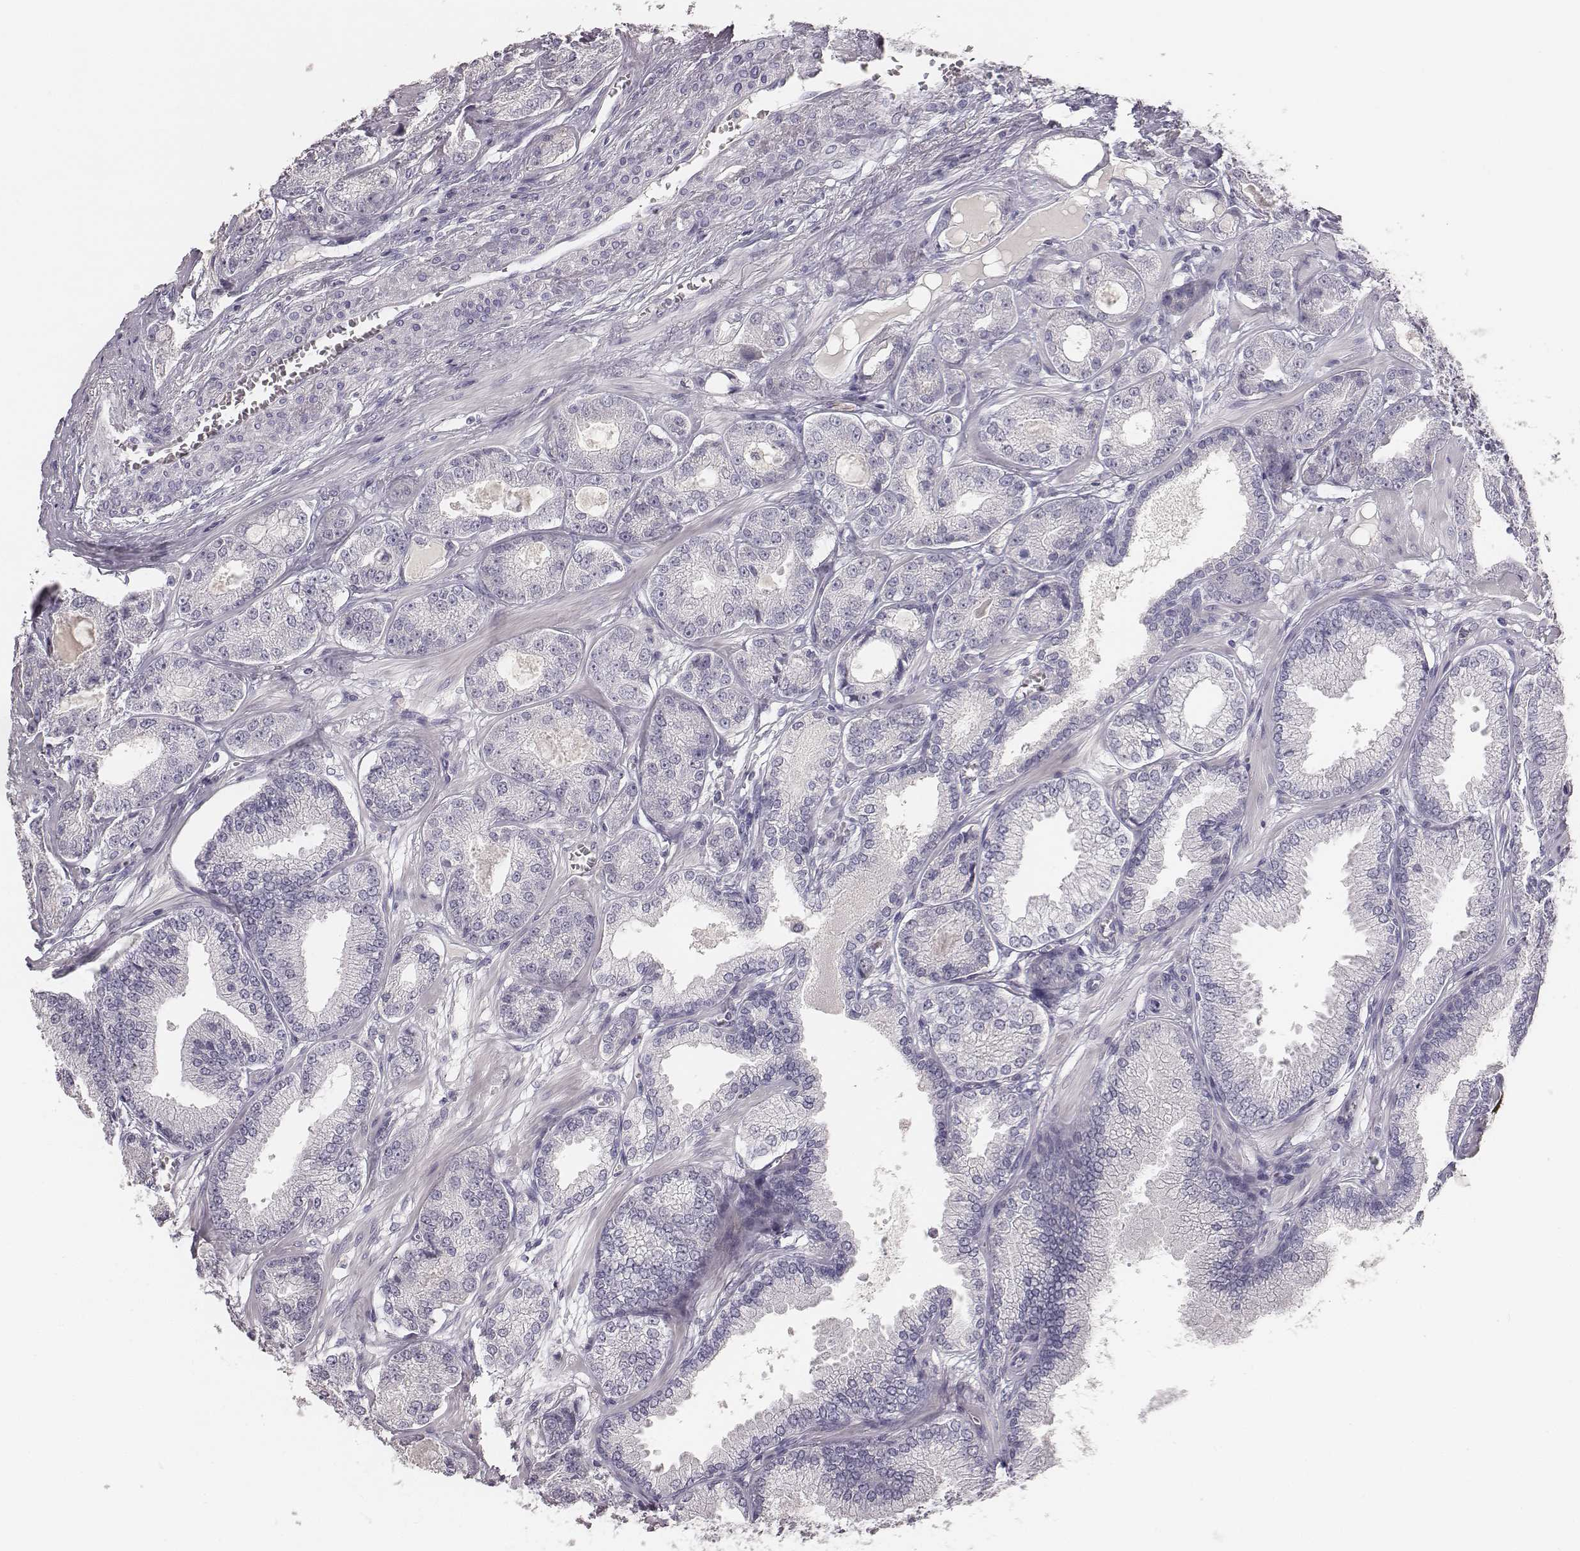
{"staining": {"intensity": "negative", "quantity": "none", "location": "none"}, "tissue": "prostate cancer", "cell_type": "Tumor cells", "image_type": "cancer", "snomed": [{"axis": "morphology", "description": "Adenocarcinoma, NOS"}, {"axis": "topography", "description": "Prostate"}], "caption": "An image of human prostate cancer (adenocarcinoma) is negative for staining in tumor cells.", "gene": "MYH6", "patient": {"sex": "male", "age": 64}}